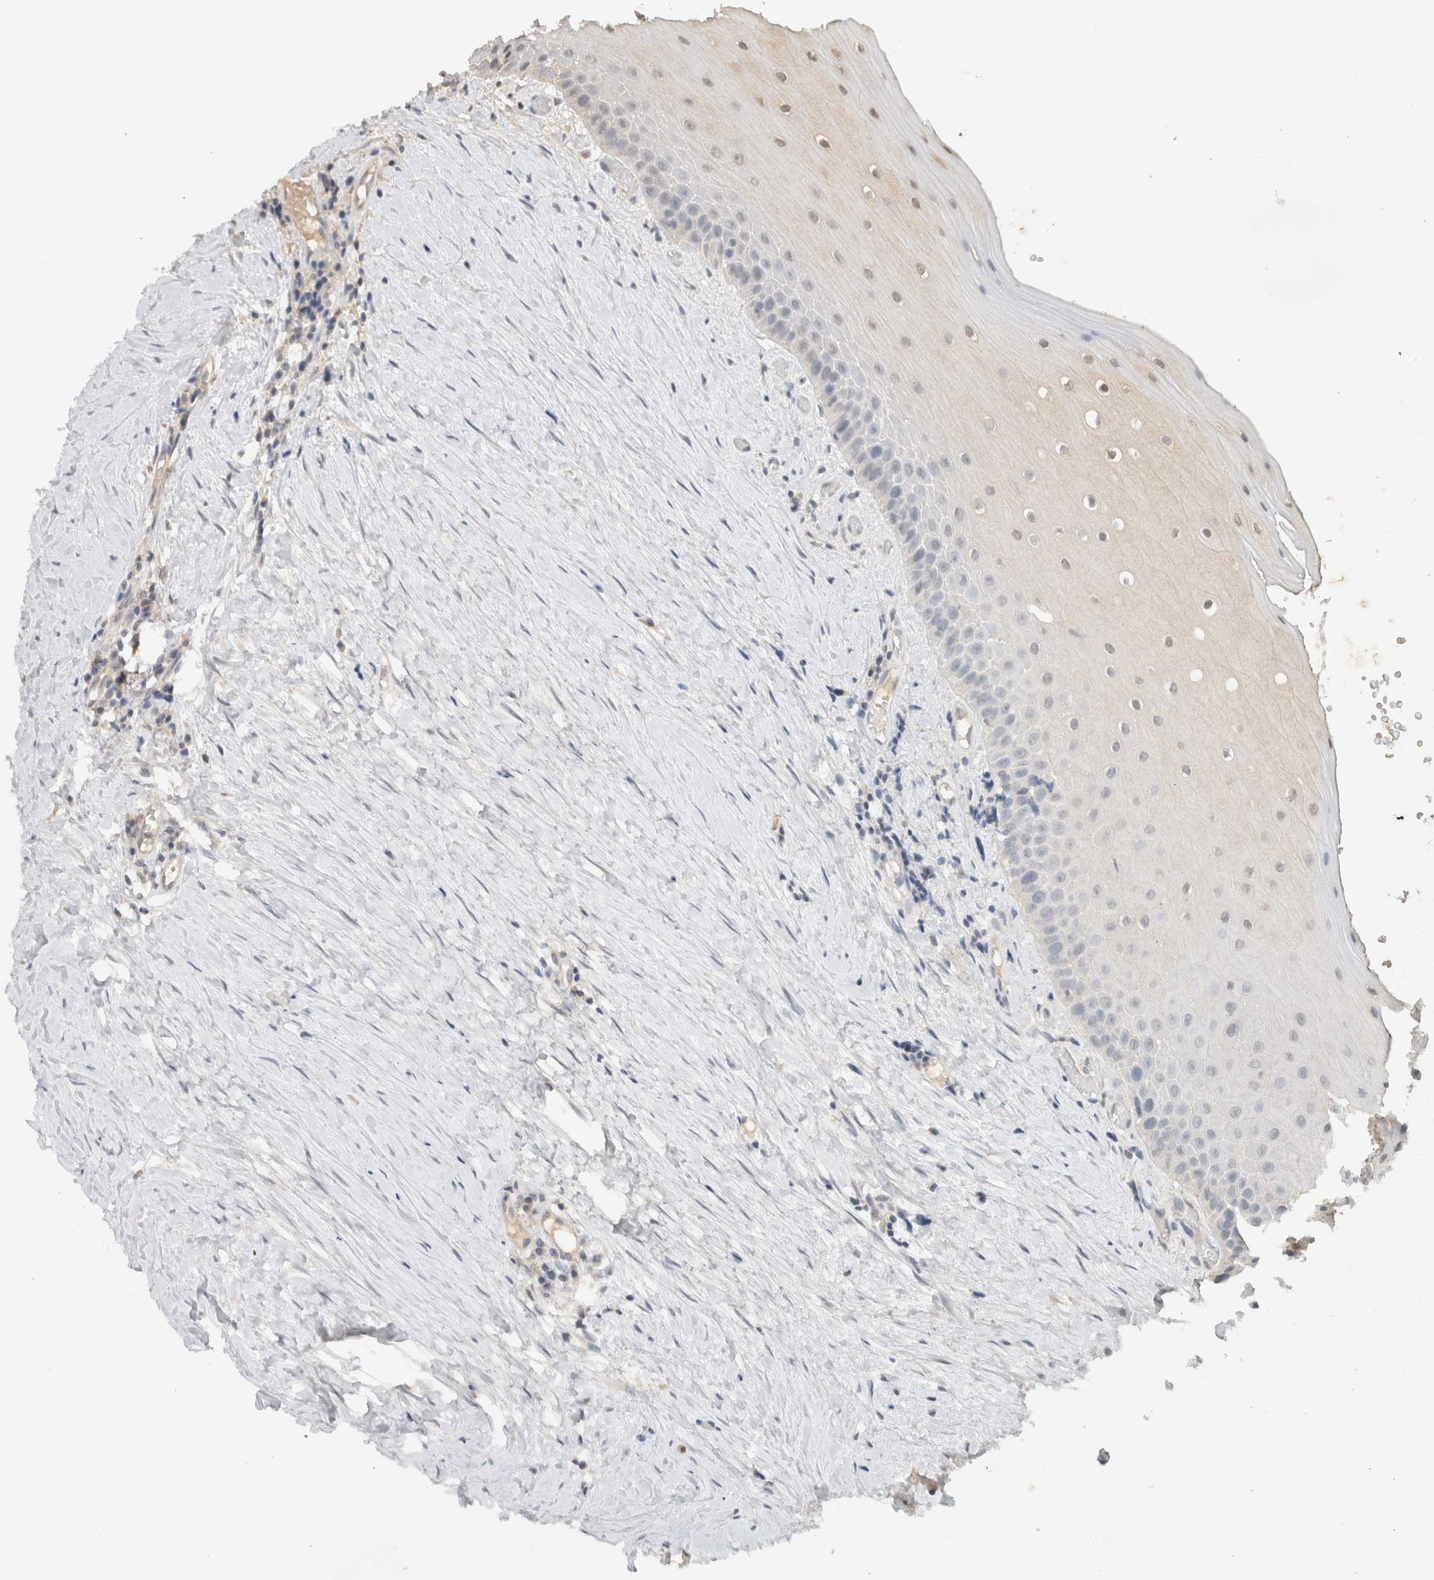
{"staining": {"intensity": "weak", "quantity": "<25%", "location": "nuclear"}, "tissue": "oral mucosa", "cell_type": "Squamous epithelial cells", "image_type": "normal", "snomed": [{"axis": "morphology", "description": "Normal tissue, NOS"}, {"axis": "topography", "description": "Skeletal muscle"}, {"axis": "topography", "description": "Oral tissue"}, {"axis": "topography", "description": "Peripheral nerve tissue"}], "caption": "Oral mucosa was stained to show a protein in brown. There is no significant expression in squamous epithelial cells. (Stains: DAB (3,3'-diaminobenzidine) IHC with hematoxylin counter stain, Microscopy: brightfield microscopy at high magnification).", "gene": "YWHAH", "patient": {"sex": "female", "age": 84}}